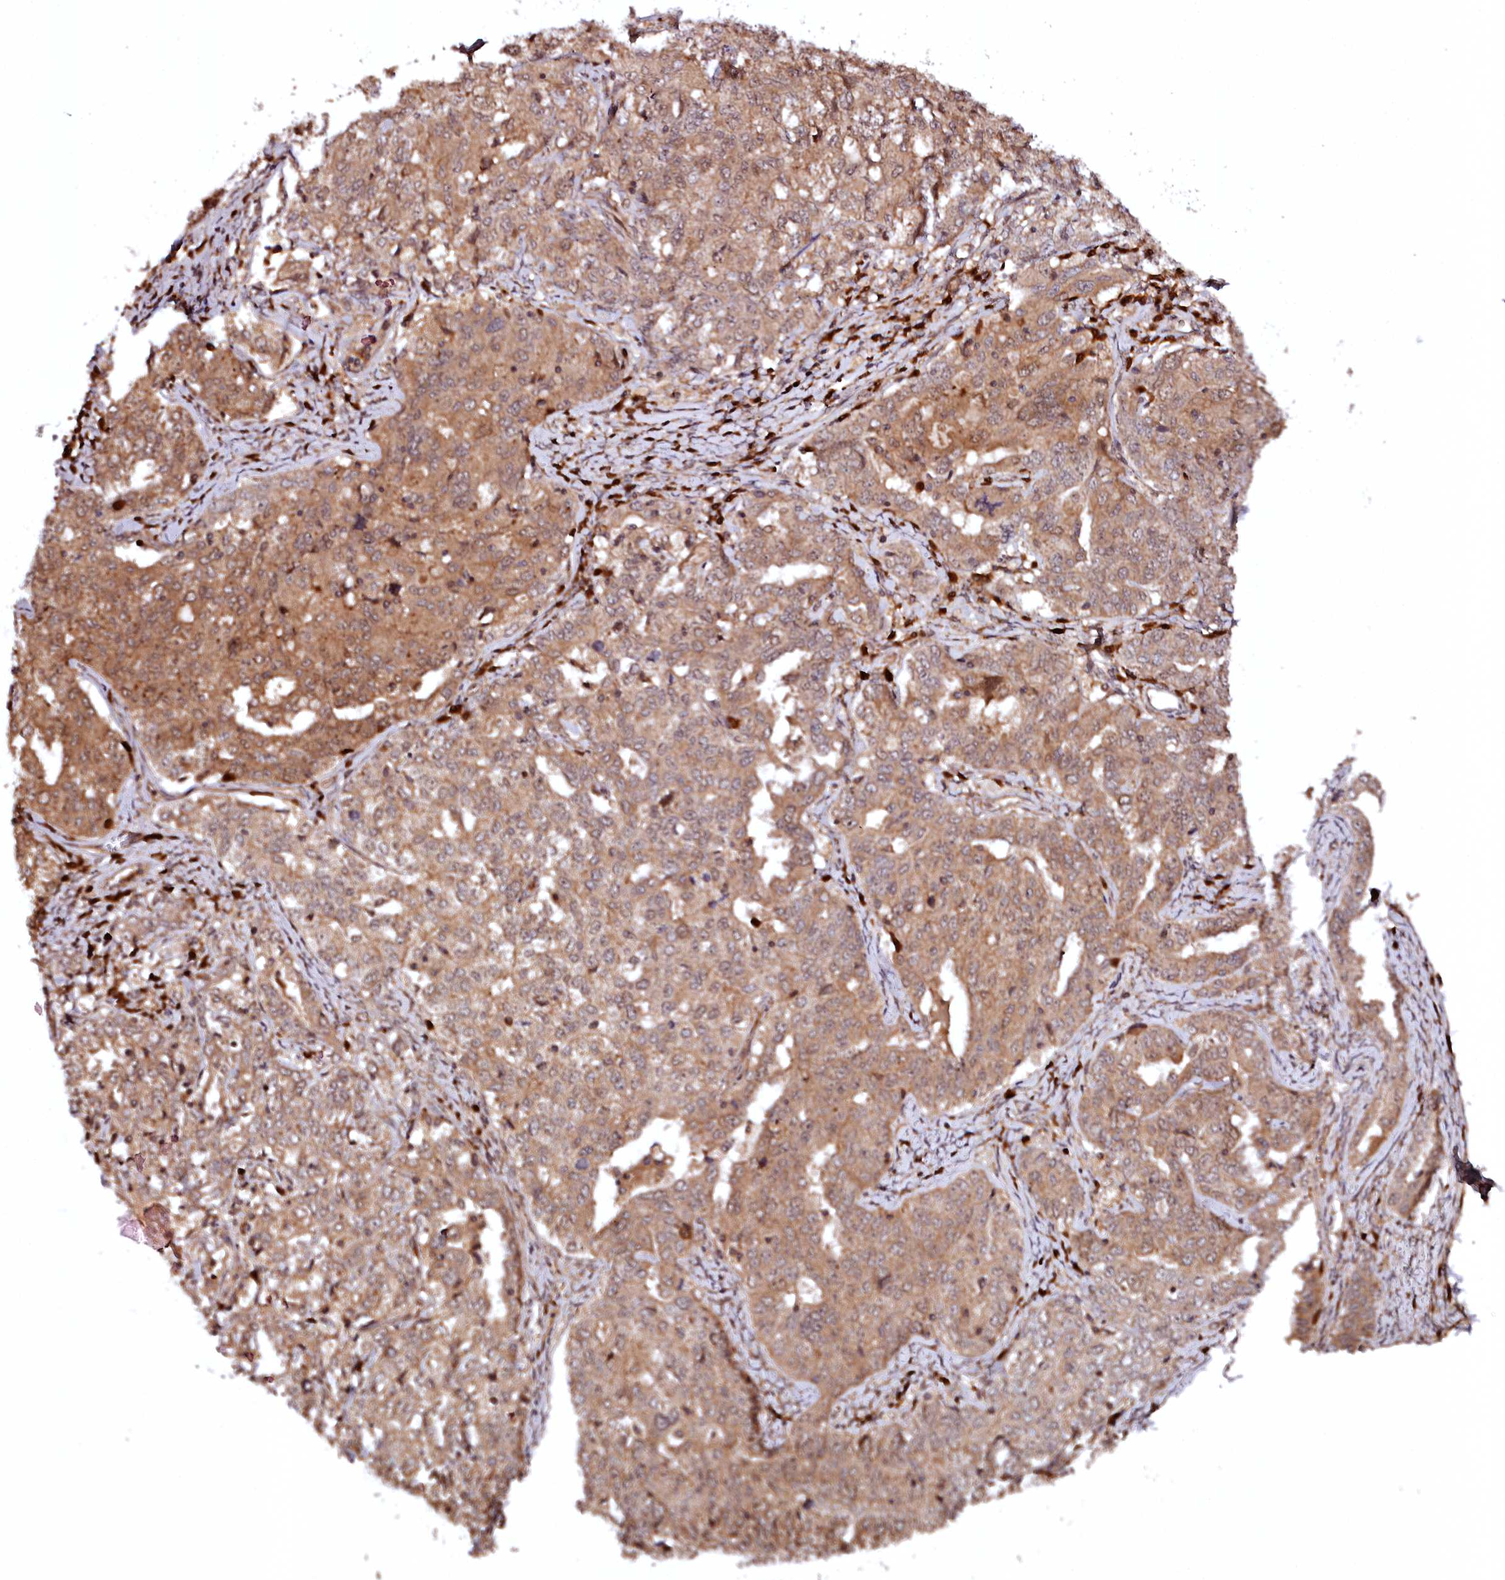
{"staining": {"intensity": "moderate", "quantity": ">75%", "location": "cytoplasmic/membranous"}, "tissue": "ovarian cancer", "cell_type": "Tumor cells", "image_type": "cancer", "snomed": [{"axis": "morphology", "description": "Carcinoma, endometroid"}, {"axis": "topography", "description": "Ovary"}], "caption": "Protein expression by IHC demonstrates moderate cytoplasmic/membranous positivity in approximately >75% of tumor cells in endometroid carcinoma (ovarian).", "gene": "TTC12", "patient": {"sex": "female", "age": 62}}